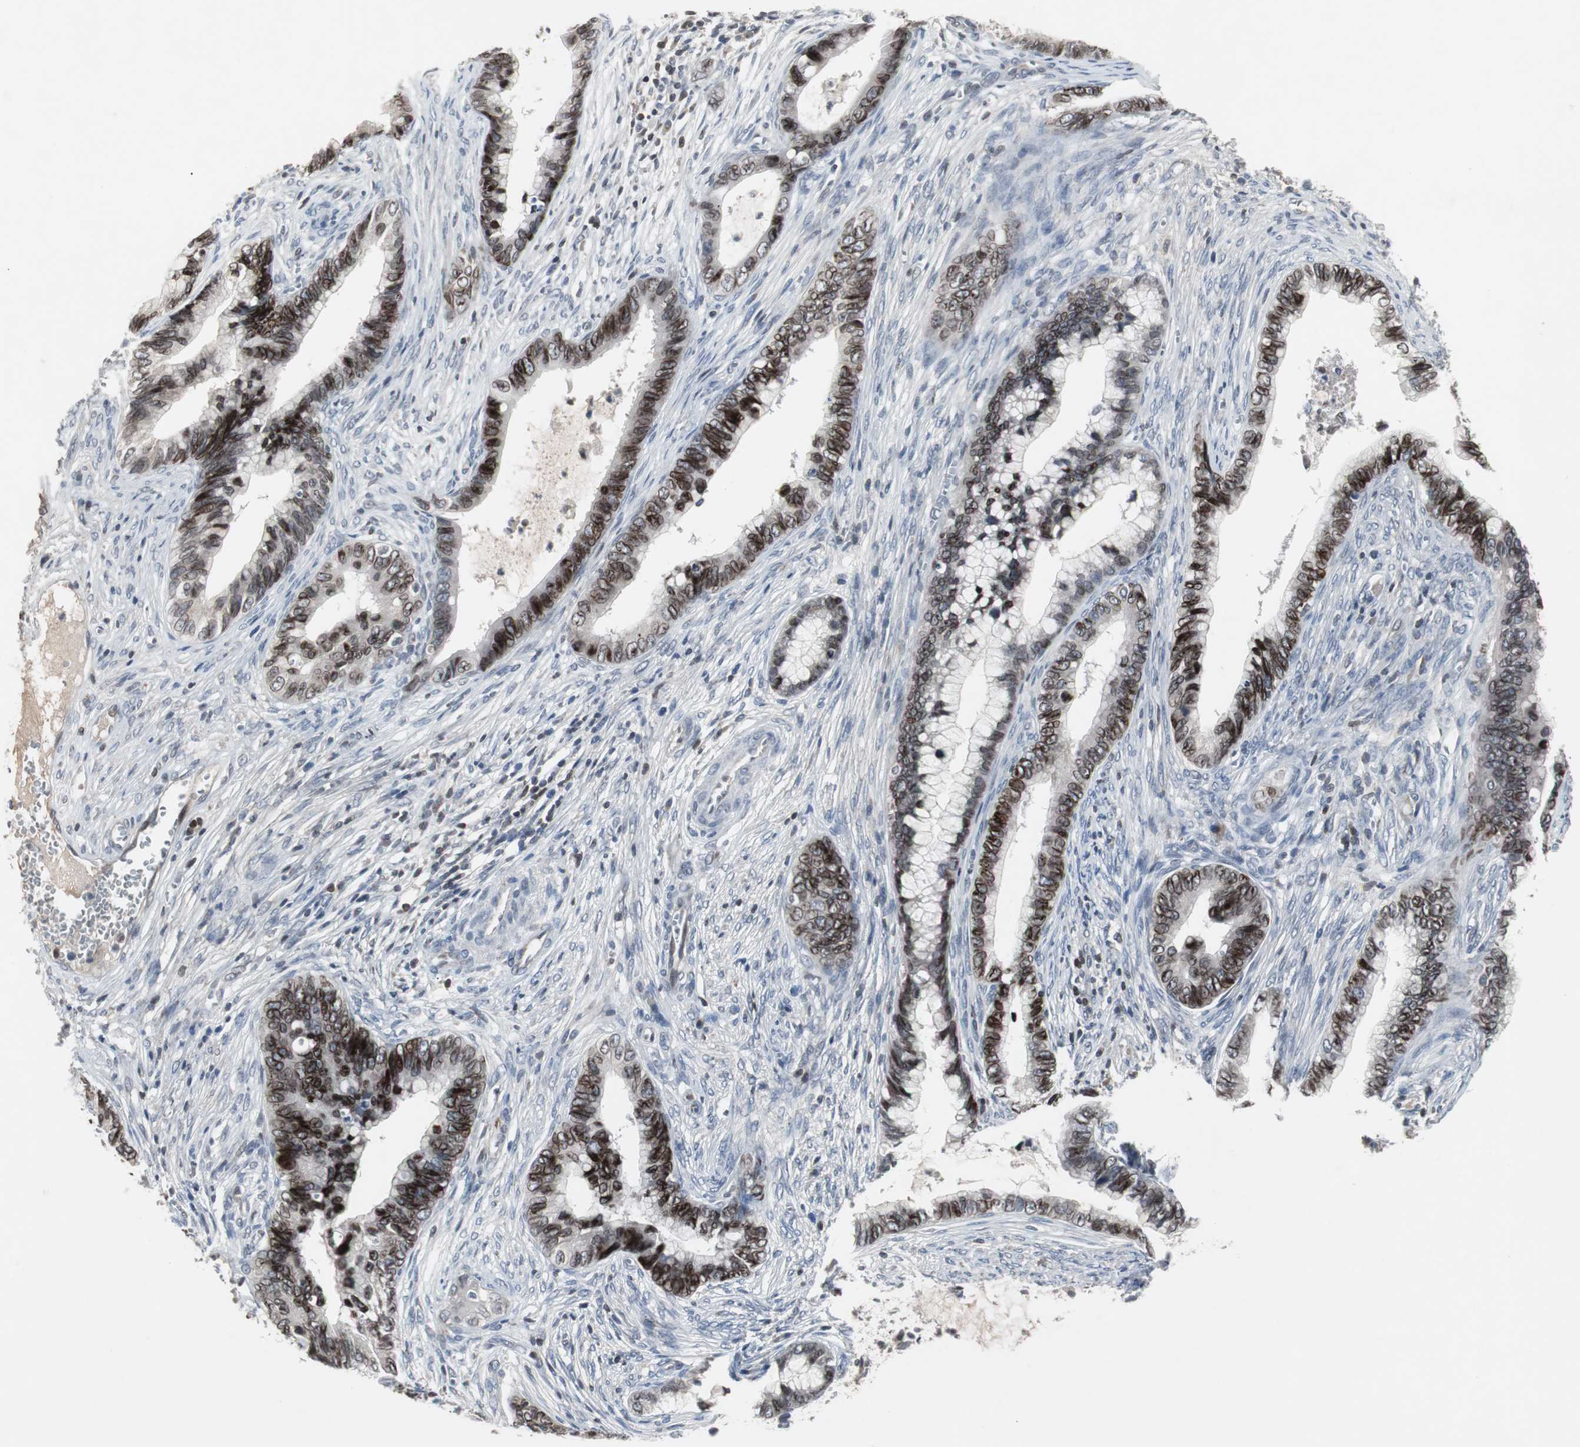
{"staining": {"intensity": "weak", "quantity": ">75%", "location": "cytoplasmic/membranous,nuclear"}, "tissue": "cervical cancer", "cell_type": "Tumor cells", "image_type": "cancer", "snomed": [{"axis": "morphology", "description": "Adenocarcinoma, NOS"}, {"axis": "topography", "description": "Cervix"}], "caption": "High-power microscopy captured an IHC photomicrograph of cervical cancer, revealing weak cytoplasmic/membranous and nuclear positivity in approximately >75% of tumor cells. (brown staining indicates protein expression, while blue staining denotes nuclei).", "gene": "ZNF396", "patient": {"sex": "female", "age": 44}}